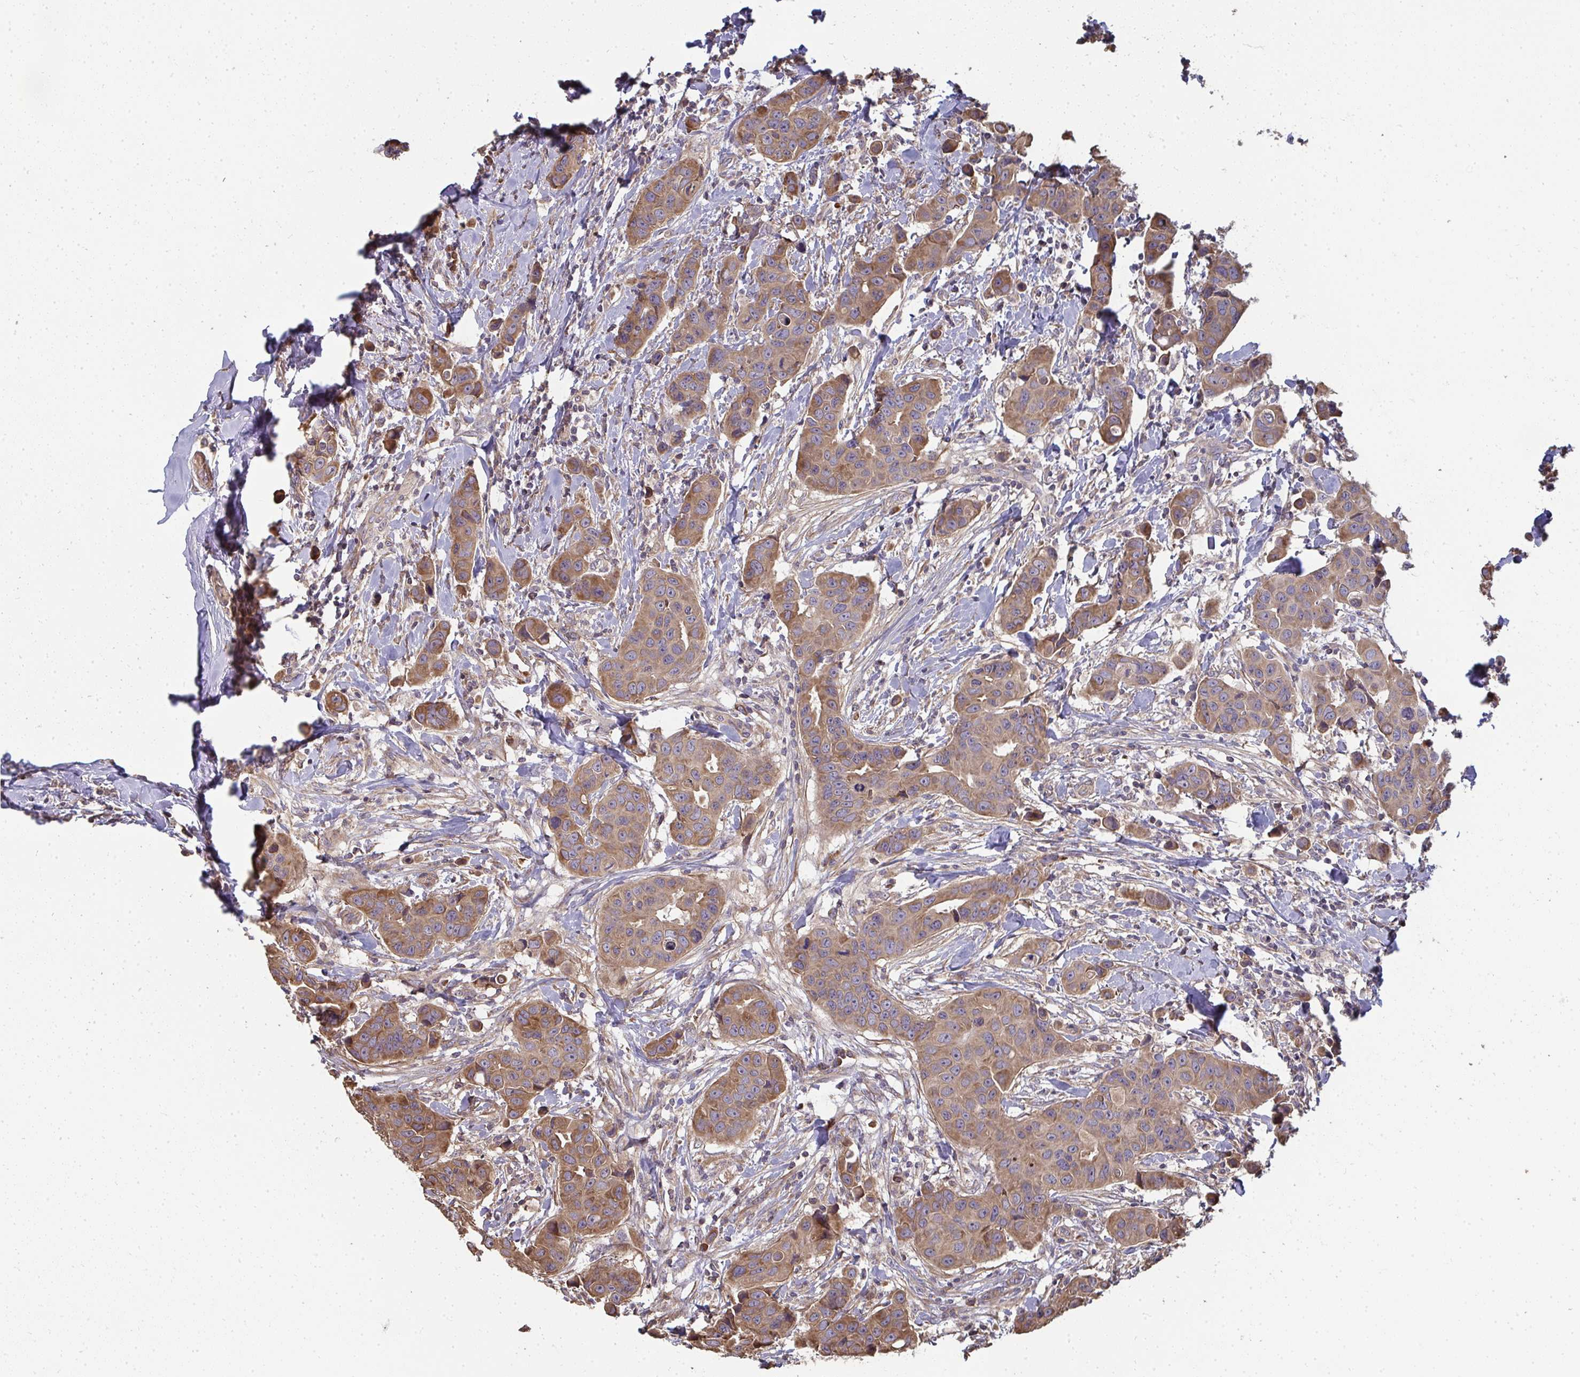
{"staining": {"intensity": "moderate", "quantity": ">75%", "location": "cytoplasmic/membranous"}, "tissue": "breast cancer", "cell_type": "Tumor cells", "image_type": "cancer", "snomed": [{"axis": "morphology", "description": "Duct carcinoma"}, {"axis": "topography", "description": "Breast"}], "caption": "Breast cancer (invasive ductal carcinoma) stained with a brown dye displays moderate cytoplasmic/membranous positive positivity in about >75% of tumor cells.", "gene": "ZFYVE28", "patient": {"sex": "female", "age": 24}}